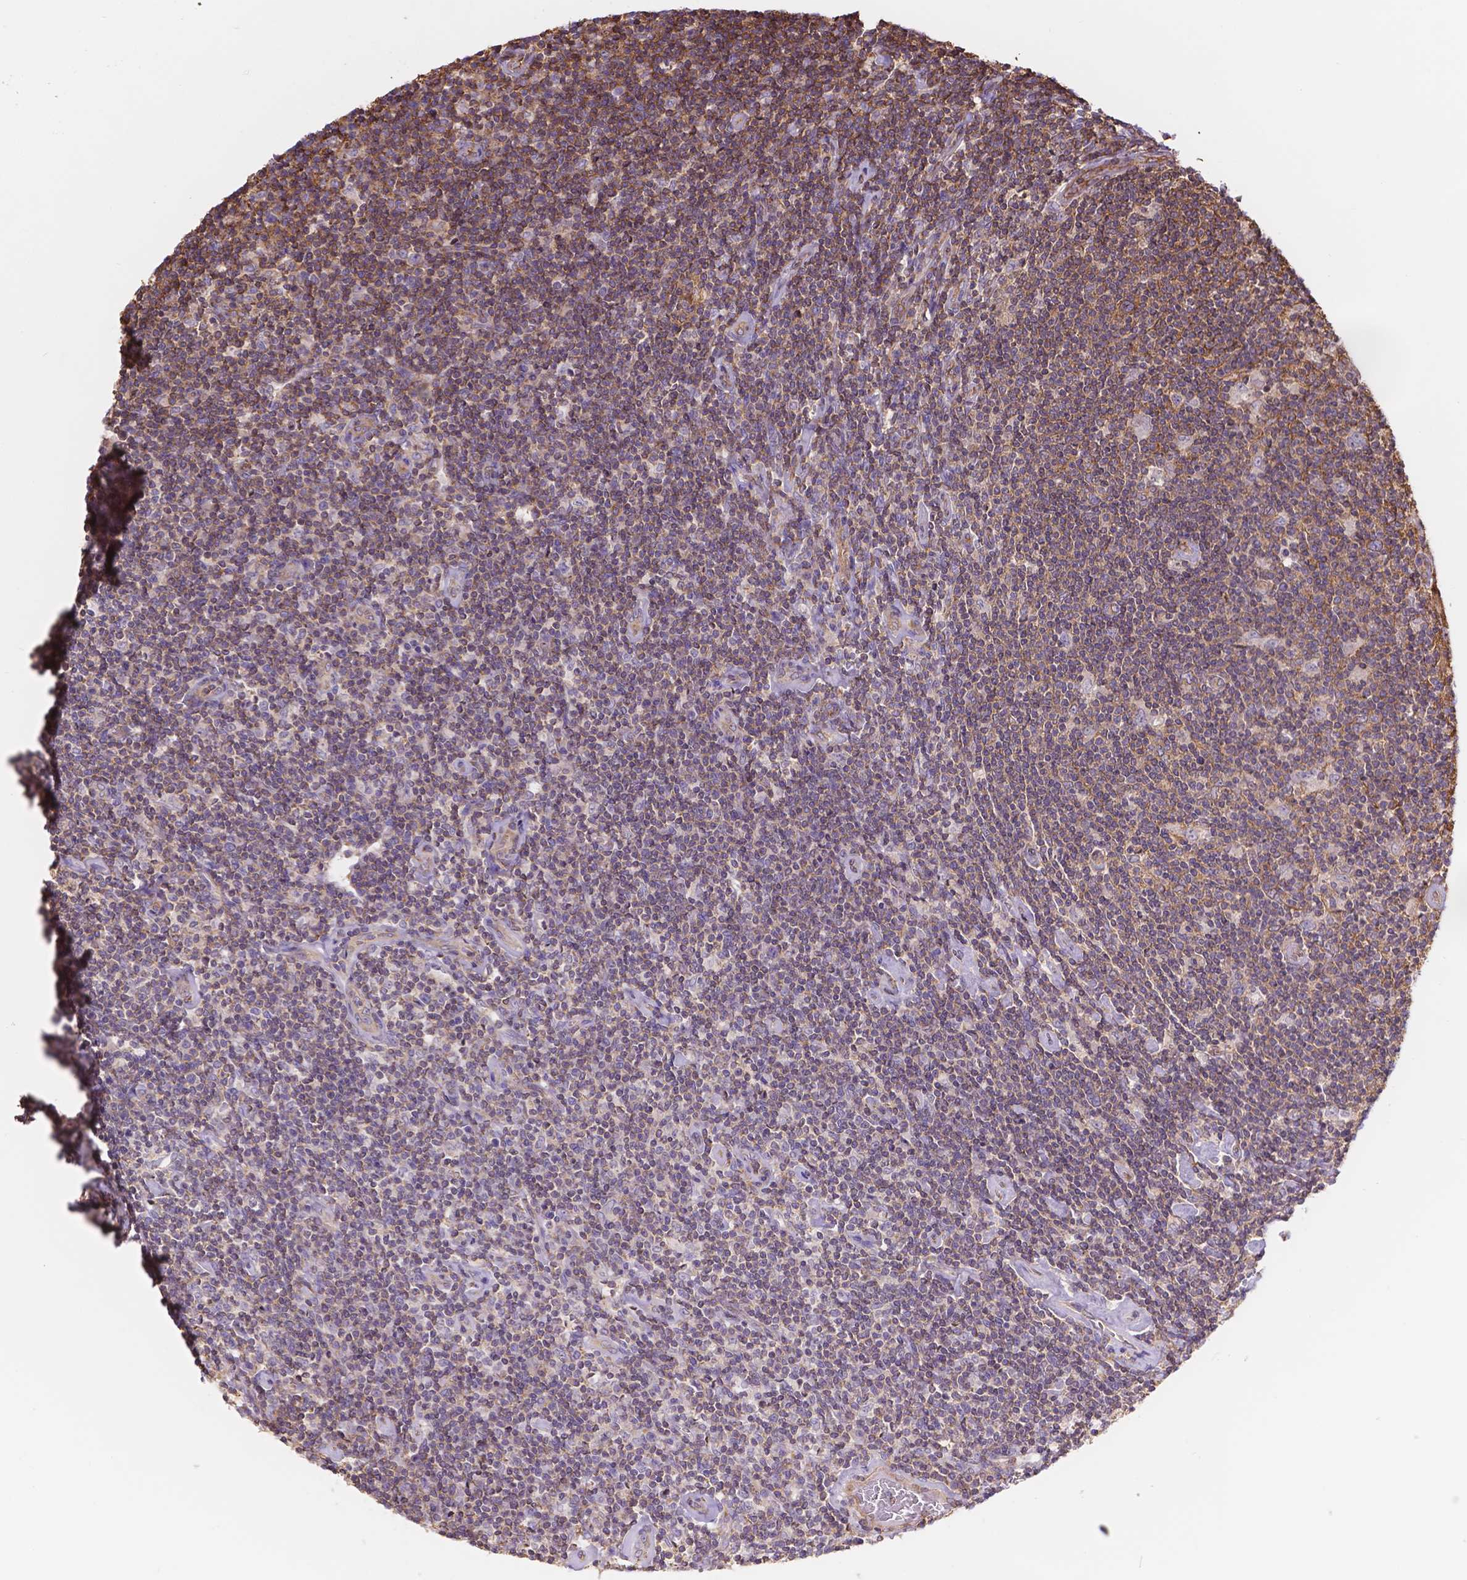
{"staining": {"intensity": "negative", "quantity": "none", "location": "none"}, "tissue": "lymphoma", "cell_type": "Tumor cells", "image_type": "cancer", "snomed": [{"axis": "morphology", "description": "Hodgkin's disease, NOS"}, {"axis": "topography", "description": "Lymph node"}], "caption": "This is a histopathology image of IHC staining of lymphoma, which shows no positivity in tumor cells.", "gene": "DMWD", "patient": {"sex": "male", "age": 40}}